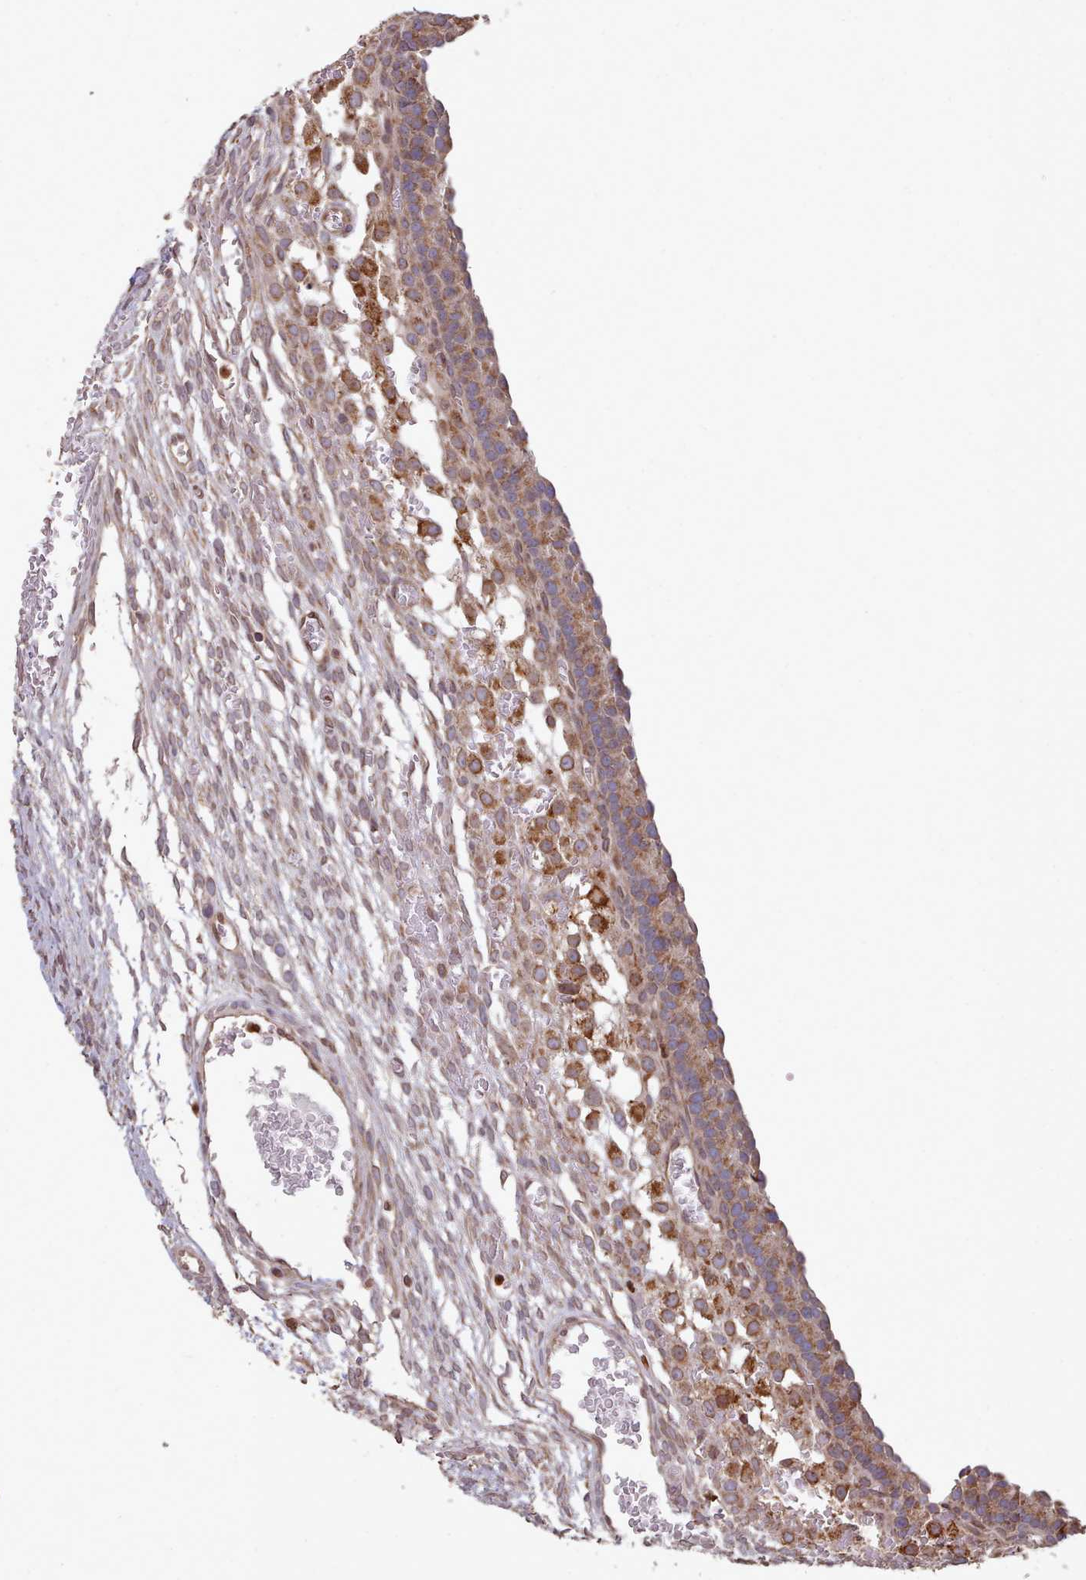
{"staining": {"intensity": "weak", "quantity": ">75%", "location": "cytoplasmic/membranous"}, "tissue": "ovary", "cell_type": "Follicle cells", "image_type": "normal", "snomed": [{"axis": "morphology", "description": "Normal tissue, NOS"}, {"axis": "topography", "description": "Ovary"}], "caption": "DAB (3,3'-diaminobenzidine) immunohistochemical staining of normal ovary demonstrates weak cytoplasmic/membranous protein expression in about >75% of follicle cells. (IHC, brightfield microscopy, high magnification).", "gene": "TOR1AIP1", "patient": {"sex": "female", "age": 39}}